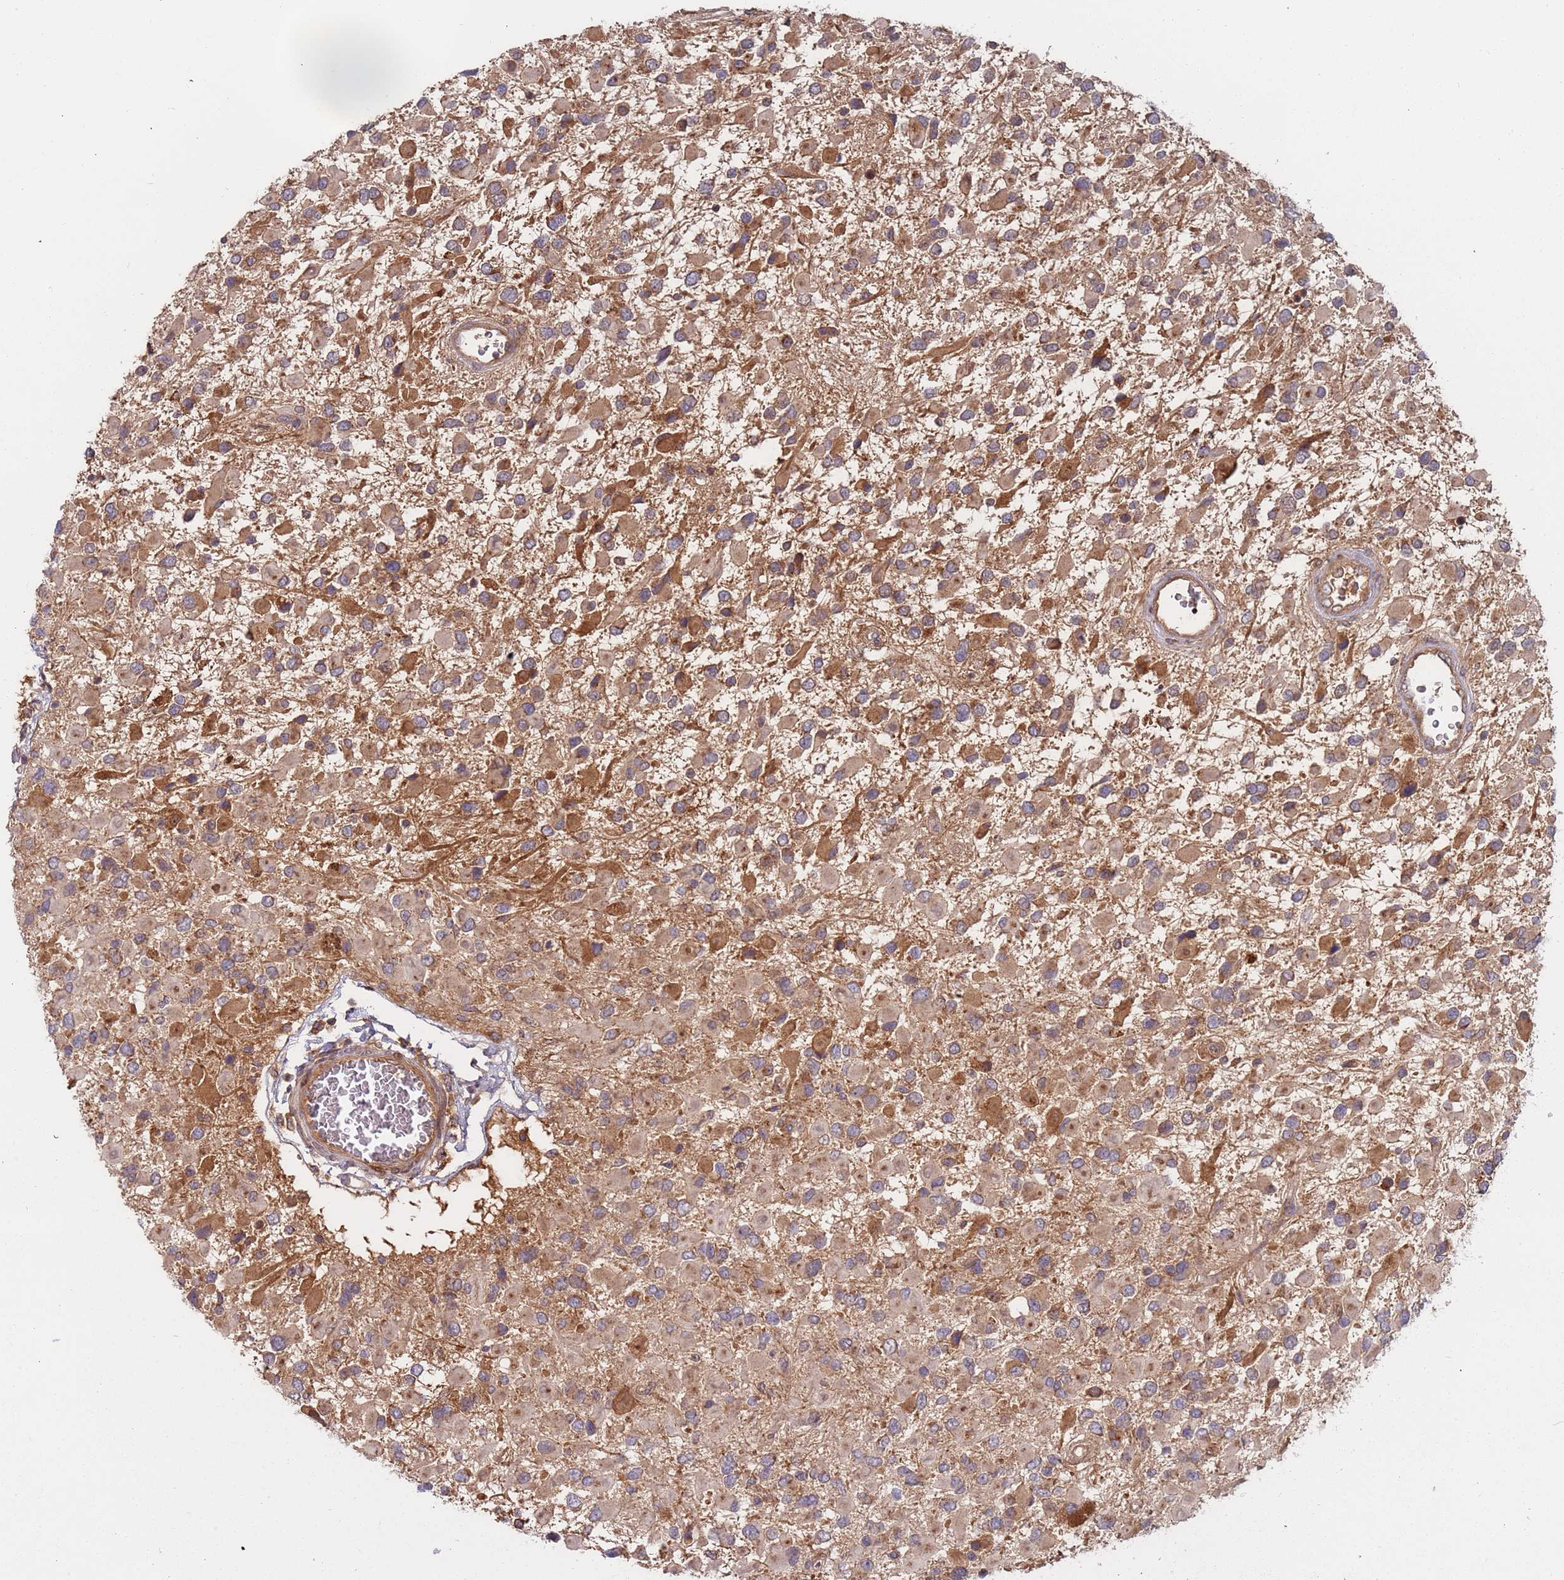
{"staining": {"intensity": "moderate", "quantity": ">75%", "location": "cytoplasmic/membranous"}, "tissue": "glioma", "cell_type": "Tumor cells", "image_type": "cancer", "snomed": [{"axis": "morphology", "description": "Glioma, malignant, High grade"}, {"axis": "topography", "description": "Brain"}], "caption": "Malignant glioma (high-grade) stained for a protein demonstrates moderate cytoplasmic/membranous positivity in tumor cells. The staining is performed using DAB brown chromogen to label protein expression. The nuclei are counter-stained blue using hematoxylin.", "gene": "OR5A2", "patient": {"sex": "male", "age": 53}}